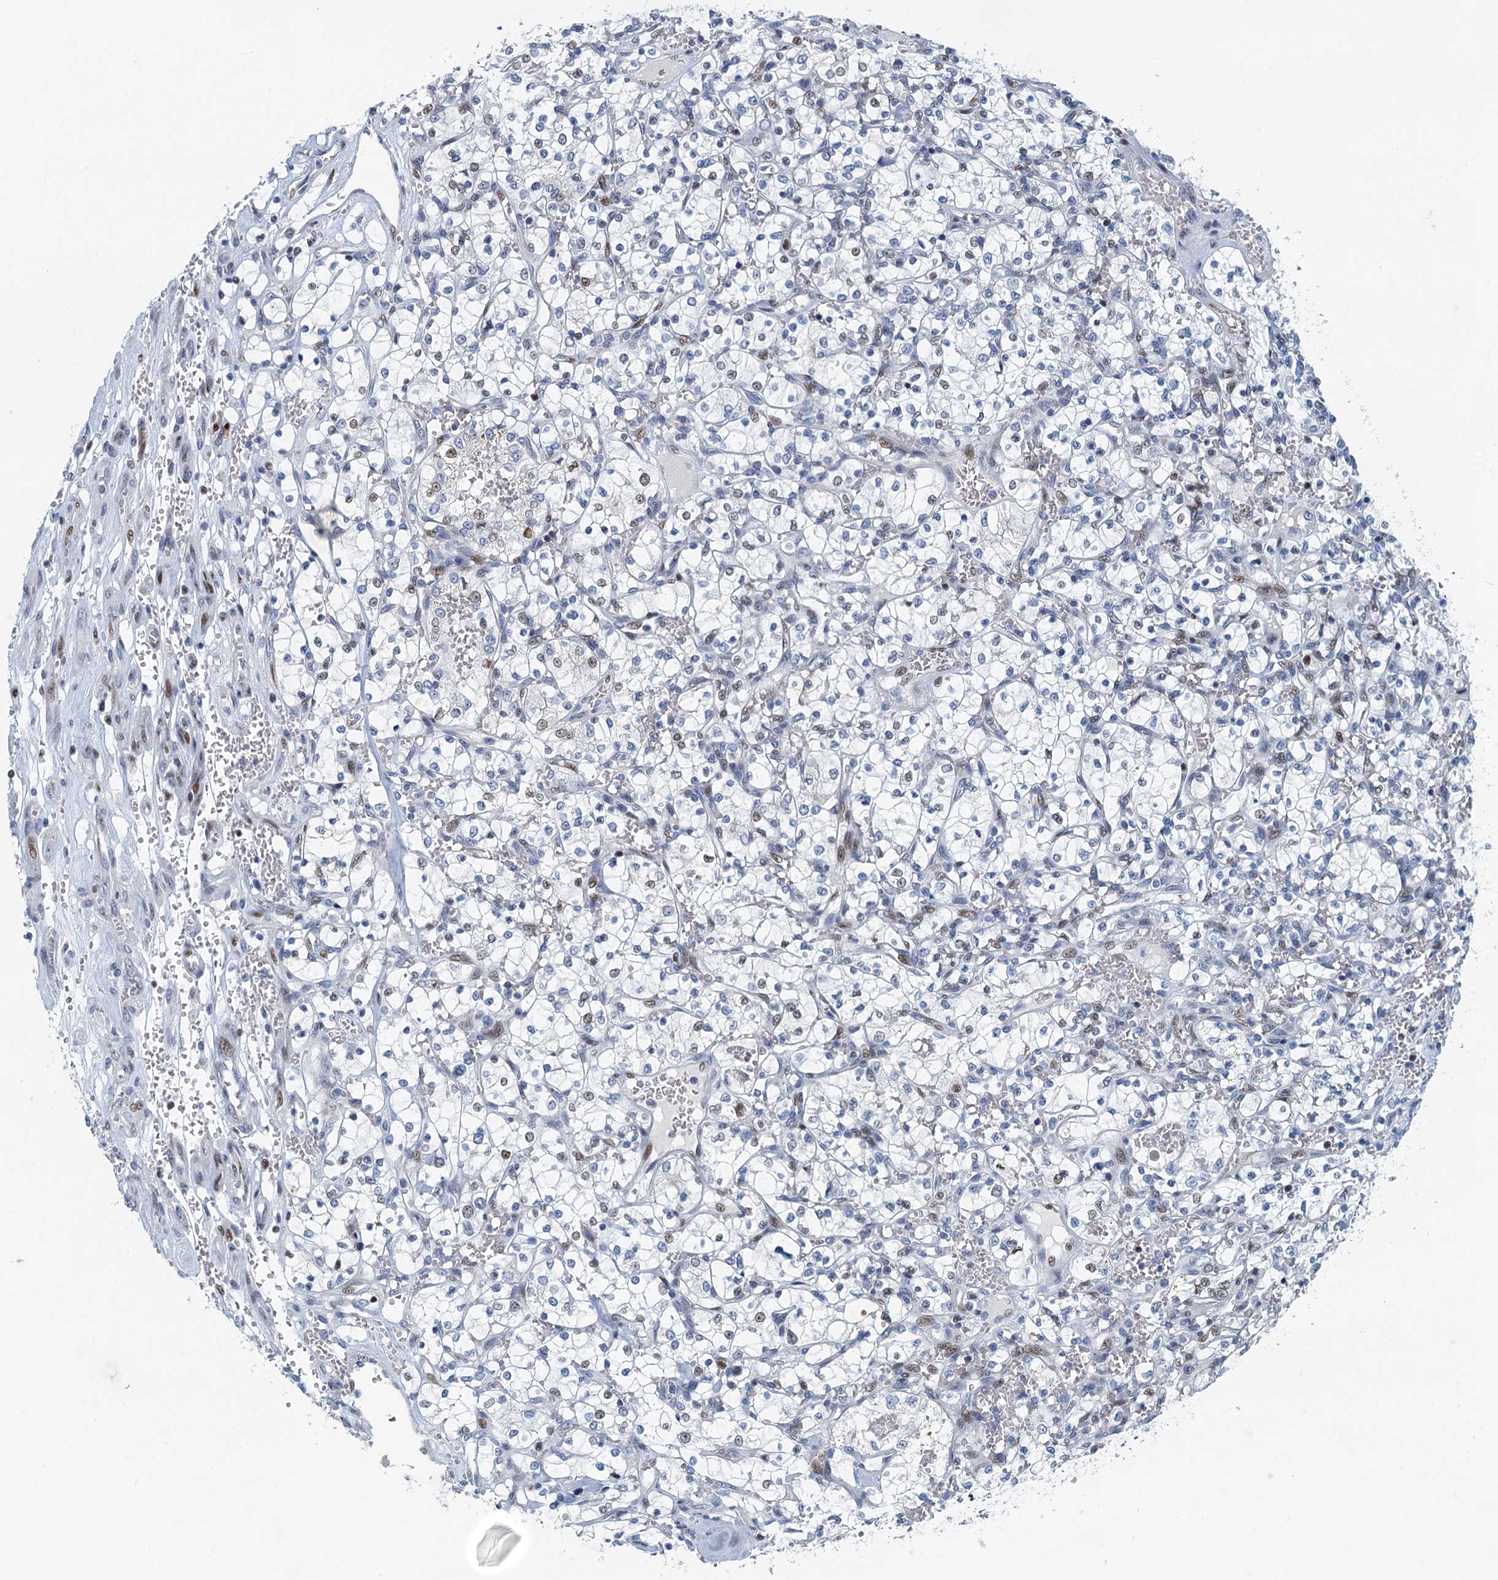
{"staining": {"intensity": "weak", "quantity": "<25%", "location": "nuclear"}, "tissue": "renal cancer", "cell_type": "Tumor cells", "image_type": "cancer", "snomed": [{"axis": "morphology", "description": "Adenocarcinoma, NOS"}, {"axis": "topography", "description": "Kidney"}], "caption": "Tumor cells show no significant staining in renal cancer. (DAB immunohistochemistry (IHC) with hematoxylin counter stain).", "gene": "ANKRD13D", "patient": {"sex": "female", "age": 69}}